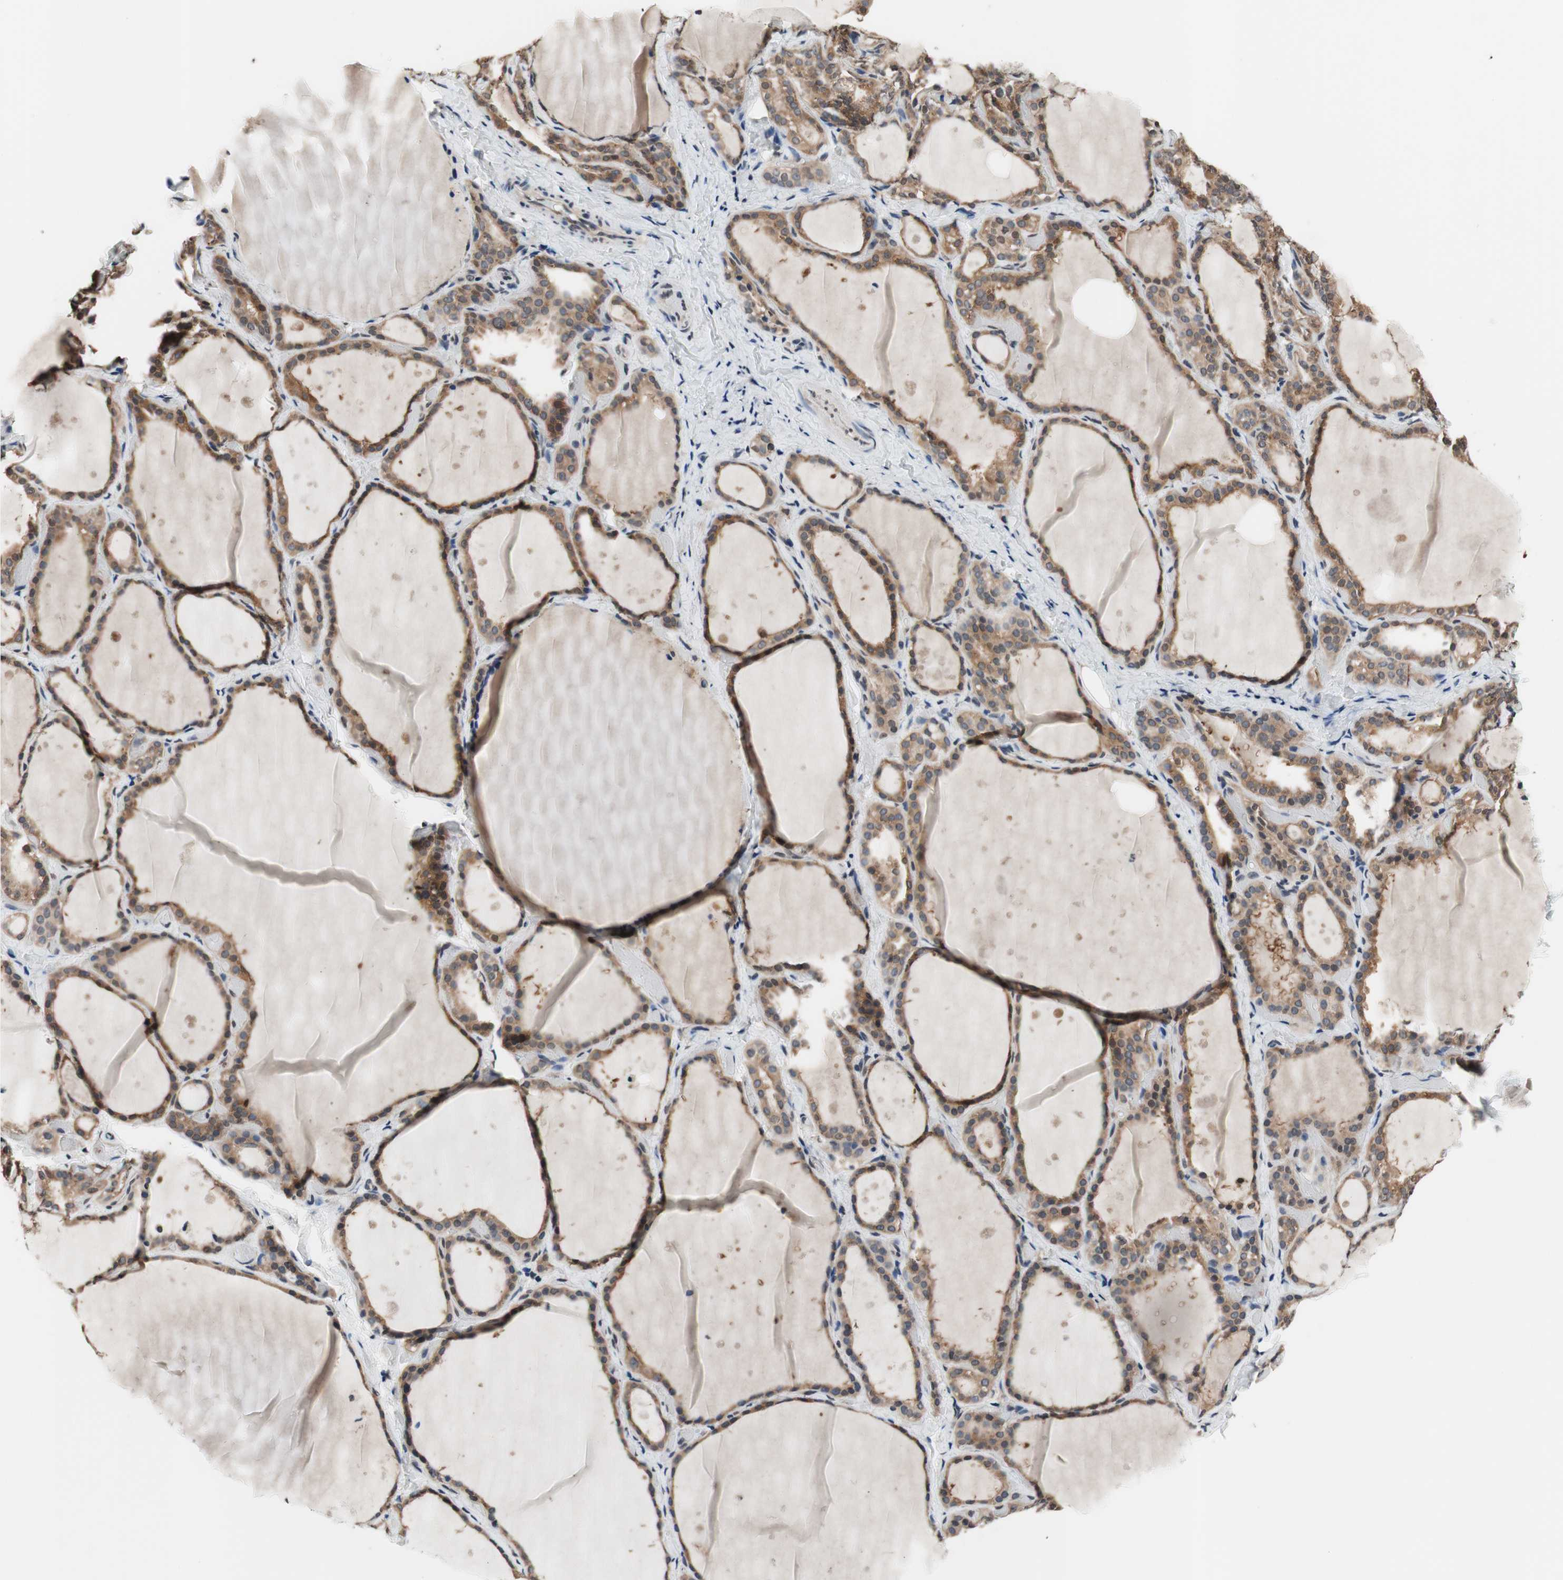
{"staining": {"intensity": "moderate", "quantity": ">75%", "location": "cytoplasmic/membranous"}, "tissue": "thyroid gland", "cell_type": "Glandular cells", "image_type": "normal", "snomed": [{"axis": "morphology", "description": "Normal tissue, NOS"}, {"axis": "topography", "description": "Thyroid gland"}], "caption": "Thyroid gland stained with a brown dye exhibits moderate cytoplasmic/membranous positive positivity in approximately >75% of glandular cells.", "gene": "GCLC", "patient": {"sex": "female", "age": 44}}